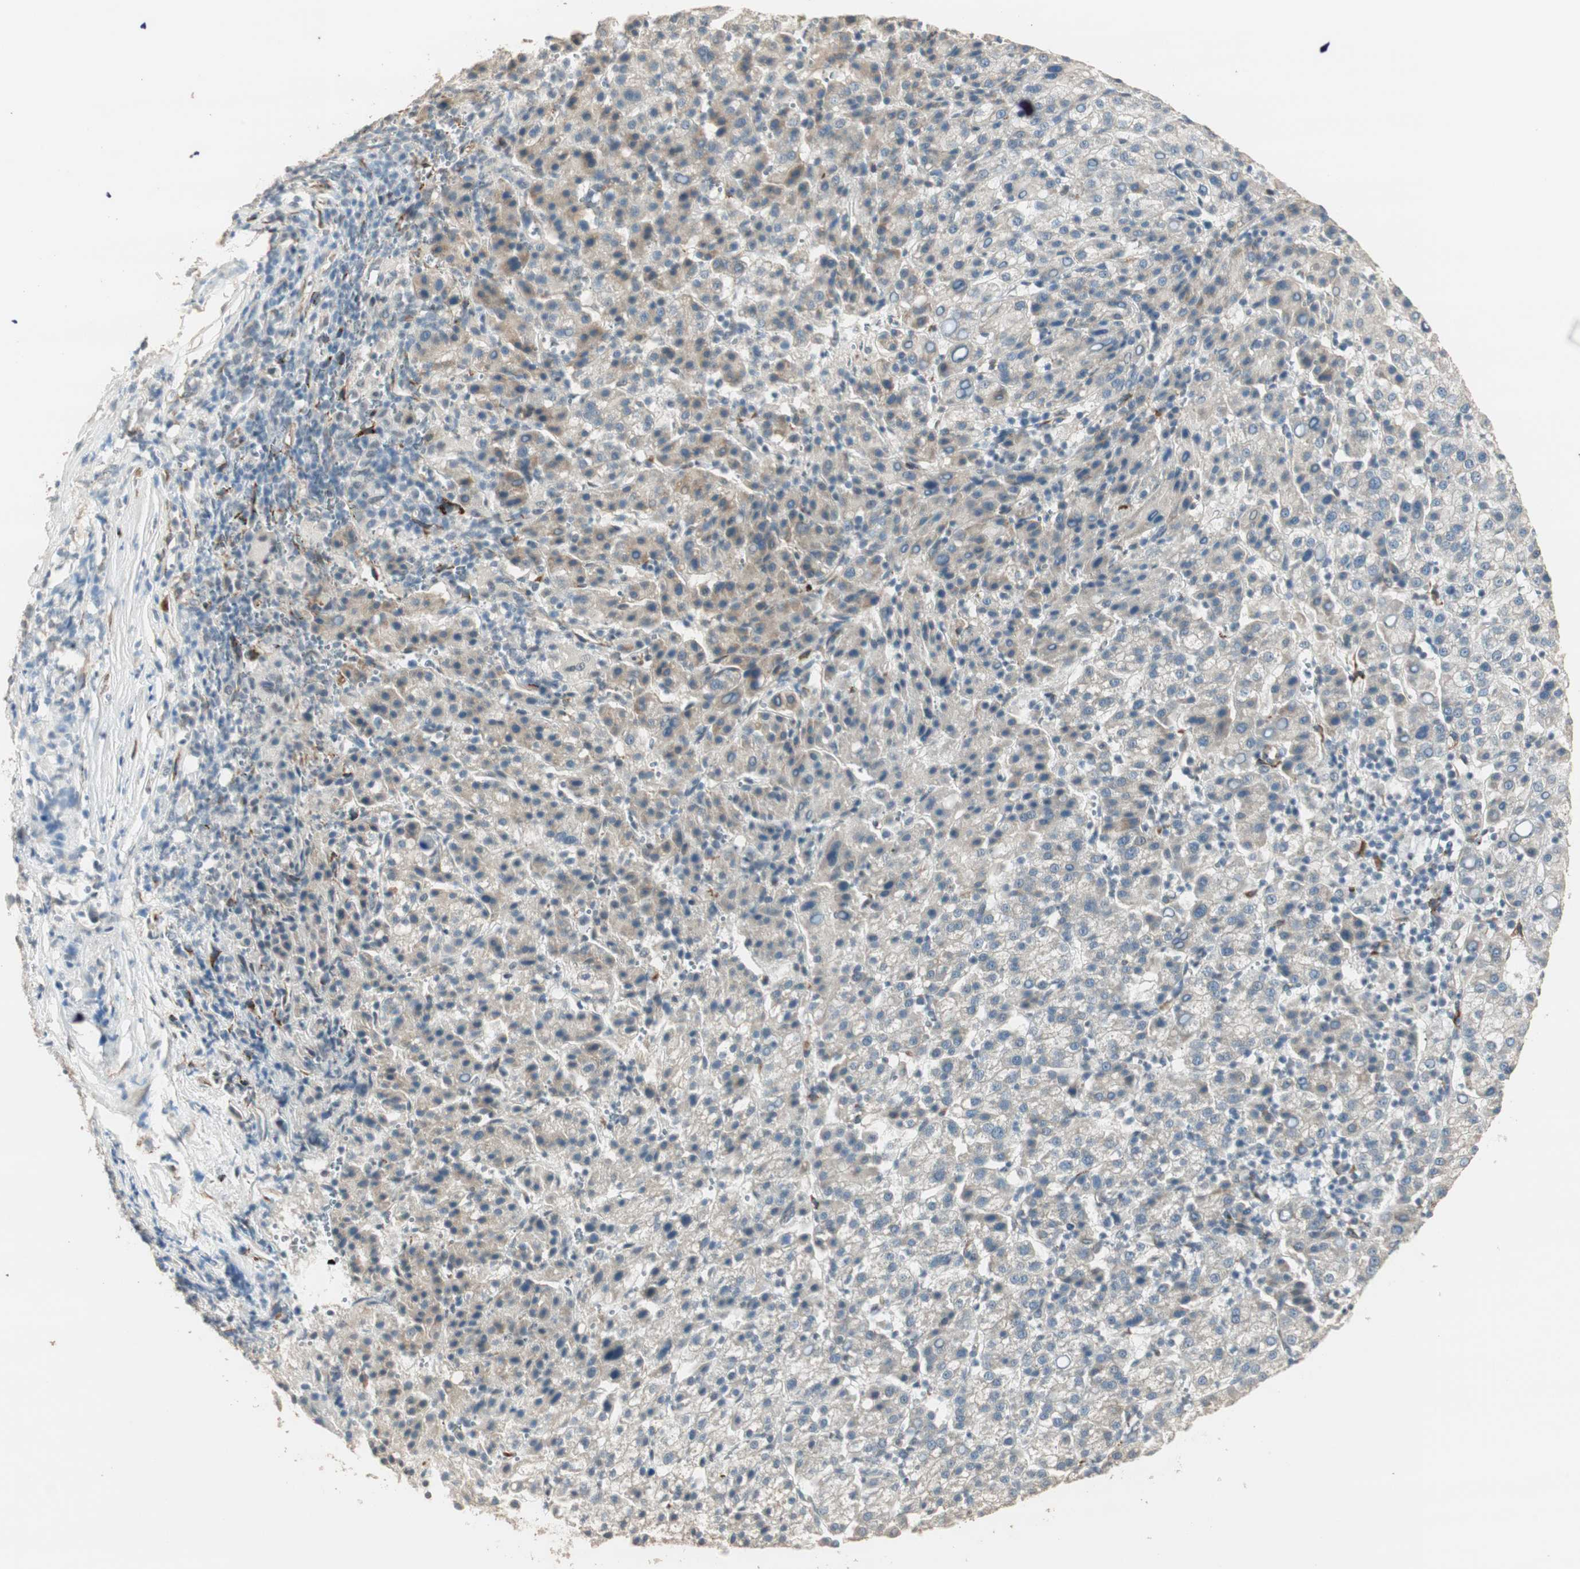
{"staining": {"intensity": "weak", "quantity": "<25%", "location": "cytoplasmic/membranous"}, "tissue": "liver cancer", "cell_type": "Tumor cells", "image_type": "cancer", "snomed": [{"axis": "morphology", "description": "Carcinoma, Hepatocellular, NOS"}, {"axis": "topography", "description": "Liver"}], "caption": "Liver hepatocellular carcinoma was stained to show a protein in brown. There is no significant expression in tumor cells.", "gene": "TASOR", "patient": {"sex": "female", "age": 58}}